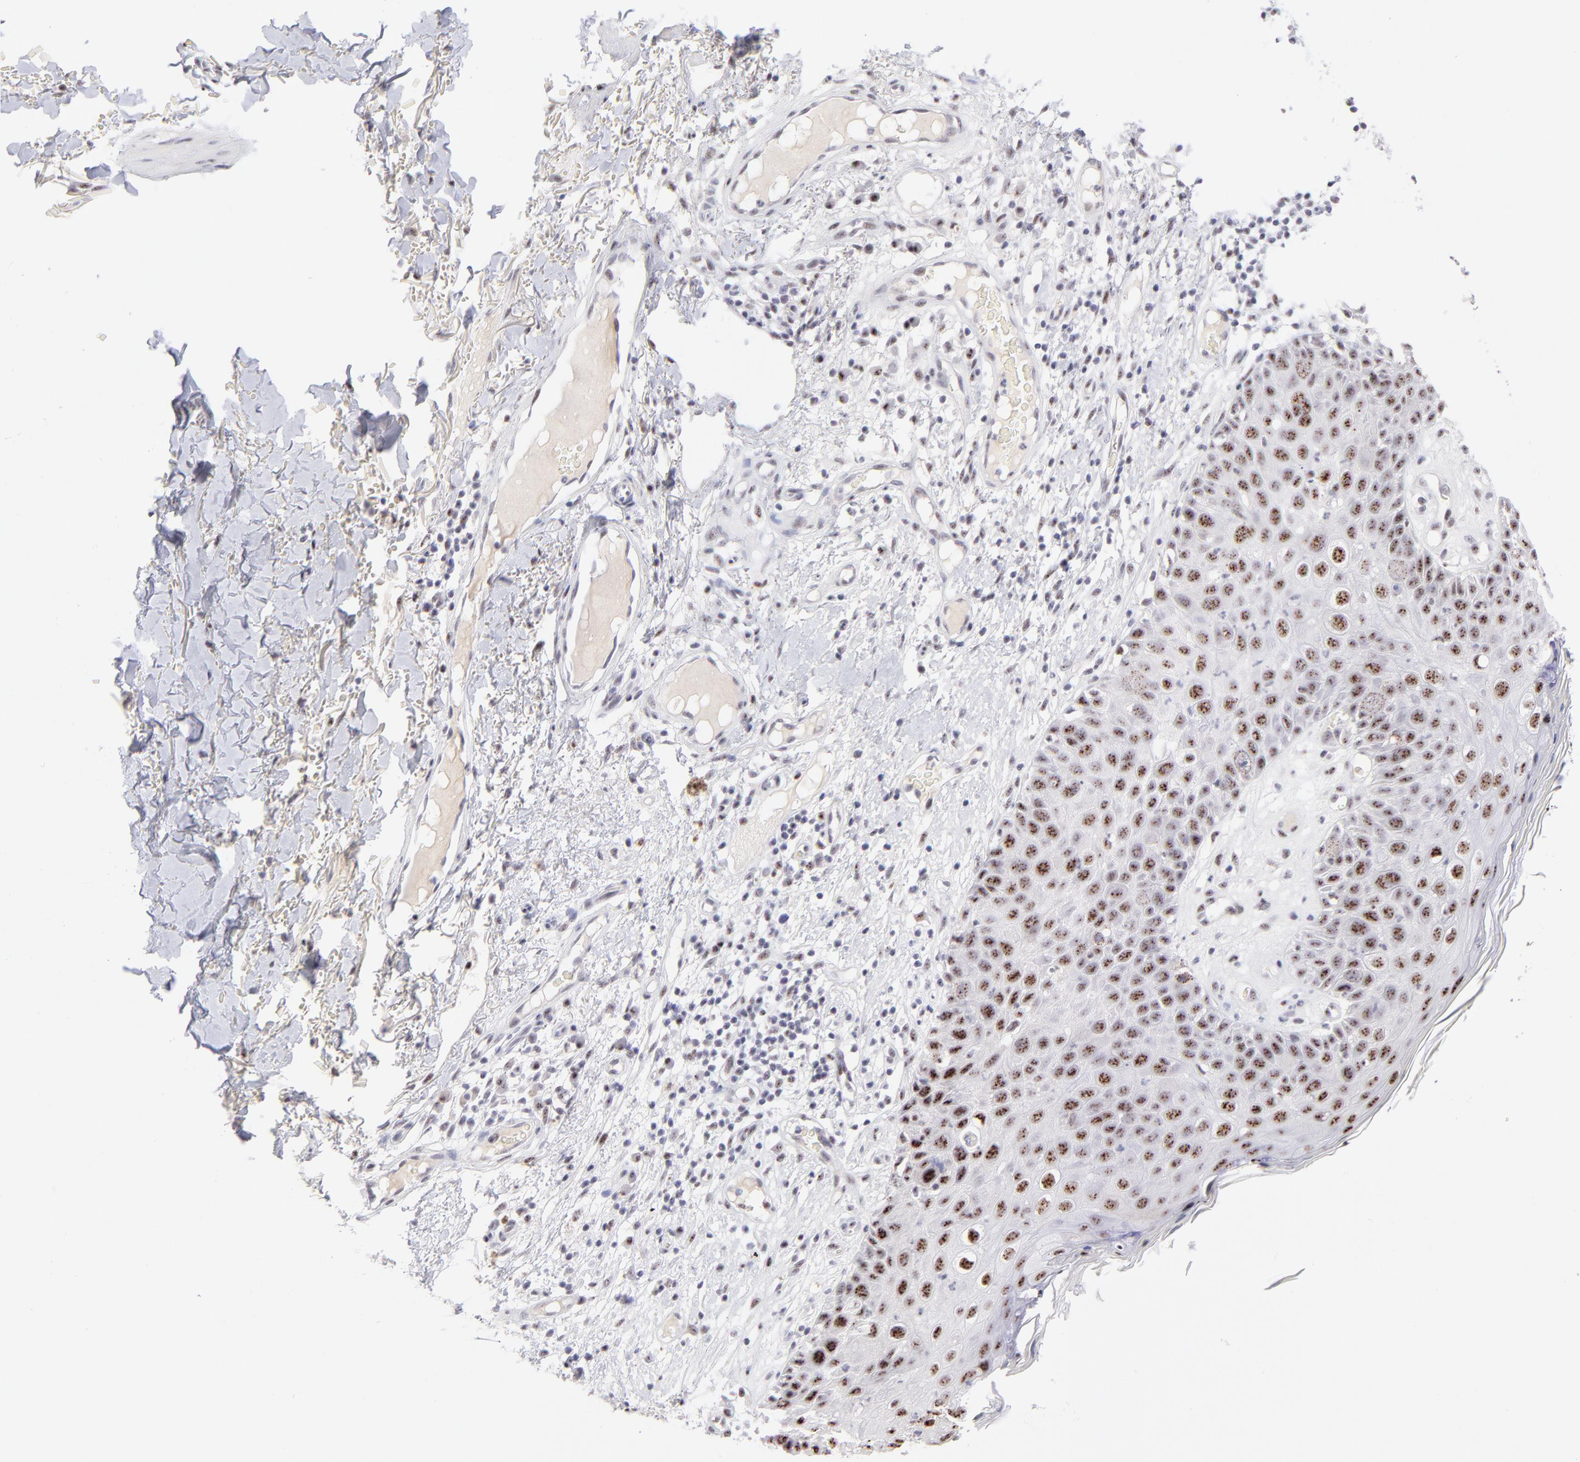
{"staining": {"intensity": "moderate", "quantity": ">75%", "location": "nuclear"}, "tissue": "skin cancer", "cell_type": "Tumor cells", "image_type": "cancer", "snomed": [{"axis": "morphology", "description": "Squamous cell carcinoma, NOS"}, {"axis": "topography", "description": "Skin"}], "caption": "Human squamous cell carcinoma (skin) stained for a protein (brown) exhibits moderate nuclear positive positivity in about >75% of tumor cells.", "gene": "CDC25C", "patient": {"sex": "male", "age": 87}}